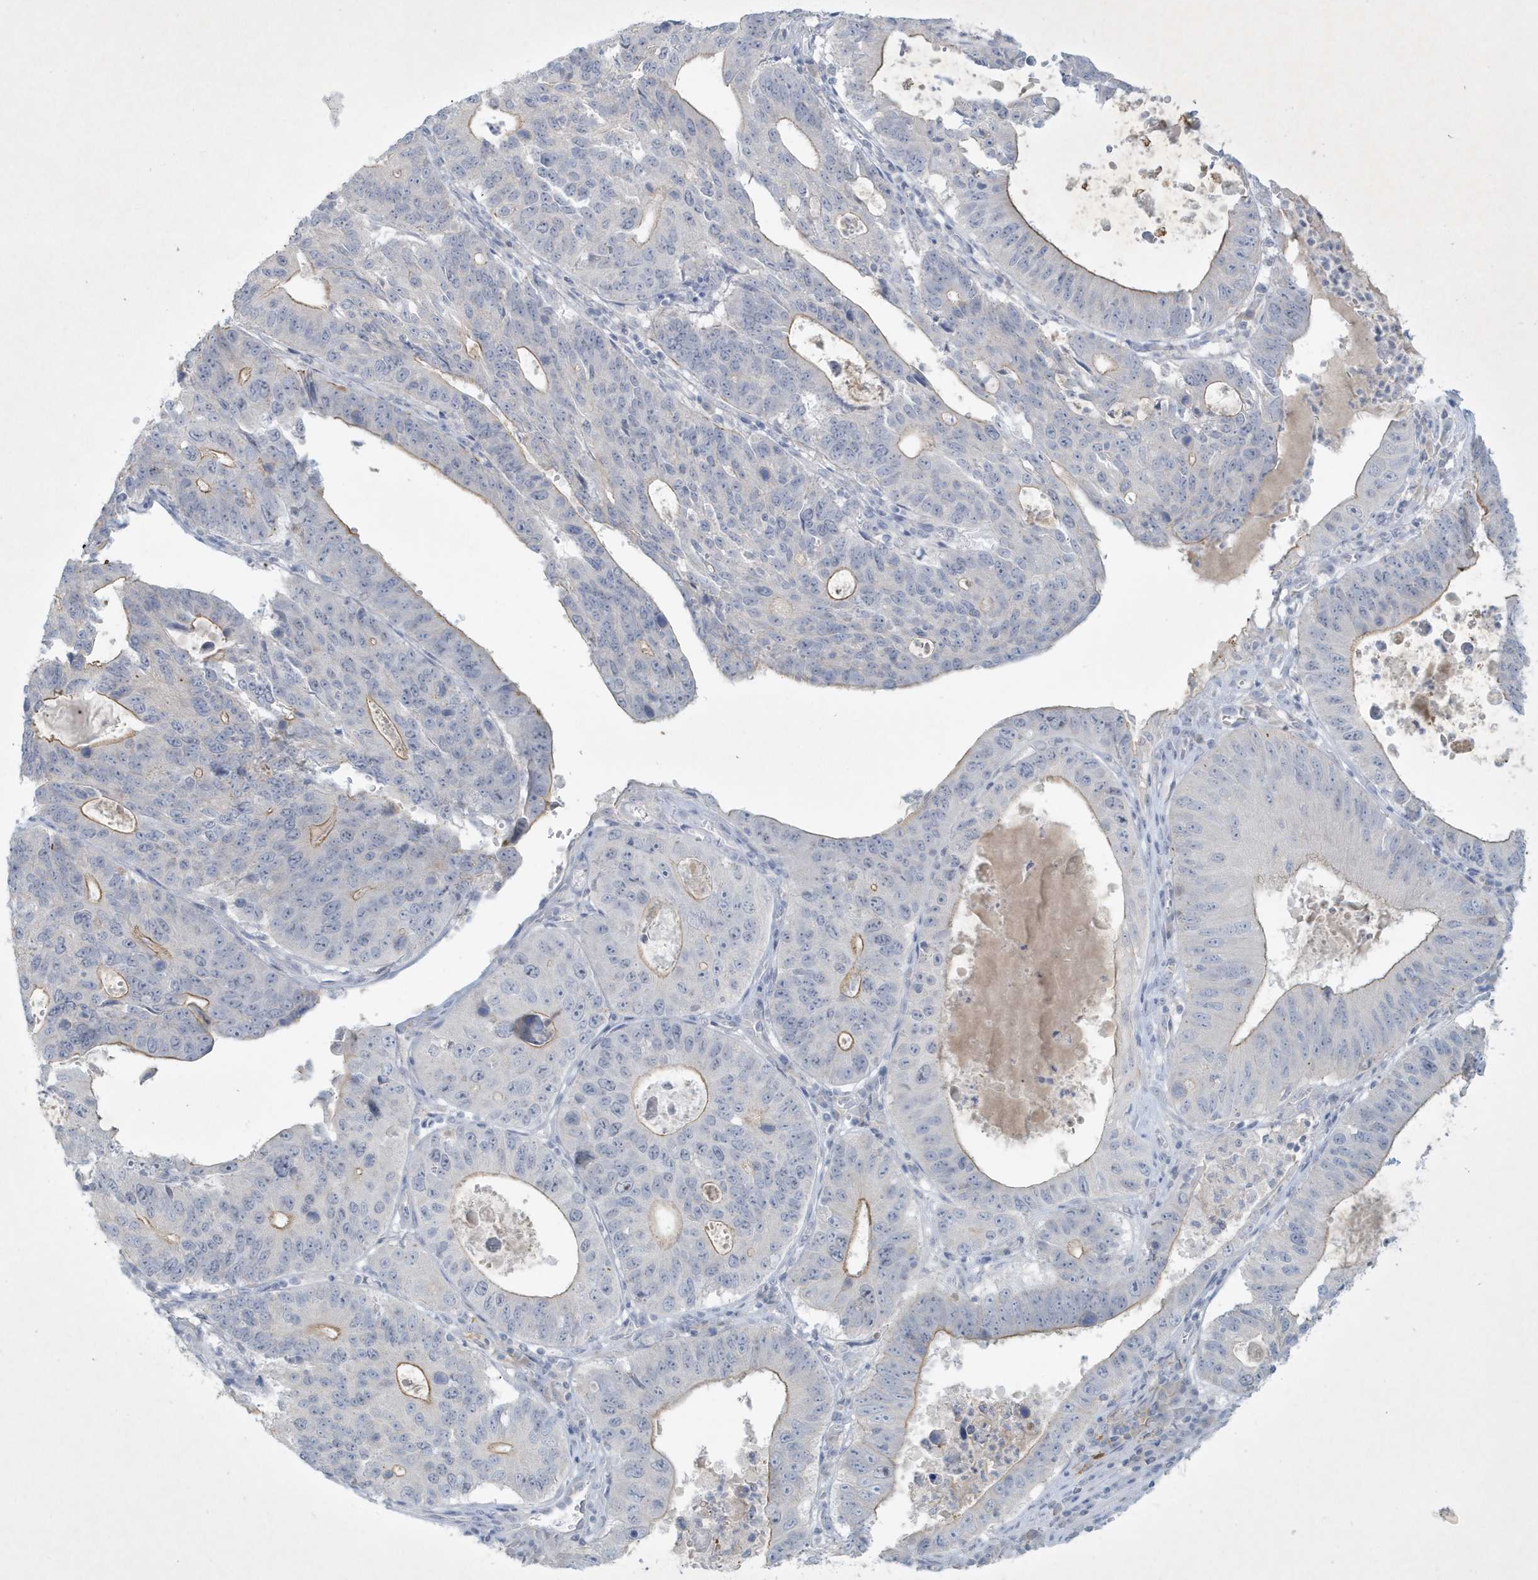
{"staining": {"intensity": "moderate", "quantity": "<25%", "location": "cytoplasmic/membranous"}, "tissue": "stomach cancer", "cell_type": "Tumor cells", "image_type": "cancer", "snomed": [{"axis": "morphology", "description": "Adenocarcinoma, NOS"}, {"axis": "topography", "description": "Stomach"}], "caption": "This image demonstrates immunohistochemistry (IHC) staining of stomach cancer (adenocarcinoma), with low moderate cytoplasmic/membranous positivity in approximately <25% of tumor cells.", "gene": "CCDC24", "patient": {"sex": "male", "age": 59}}